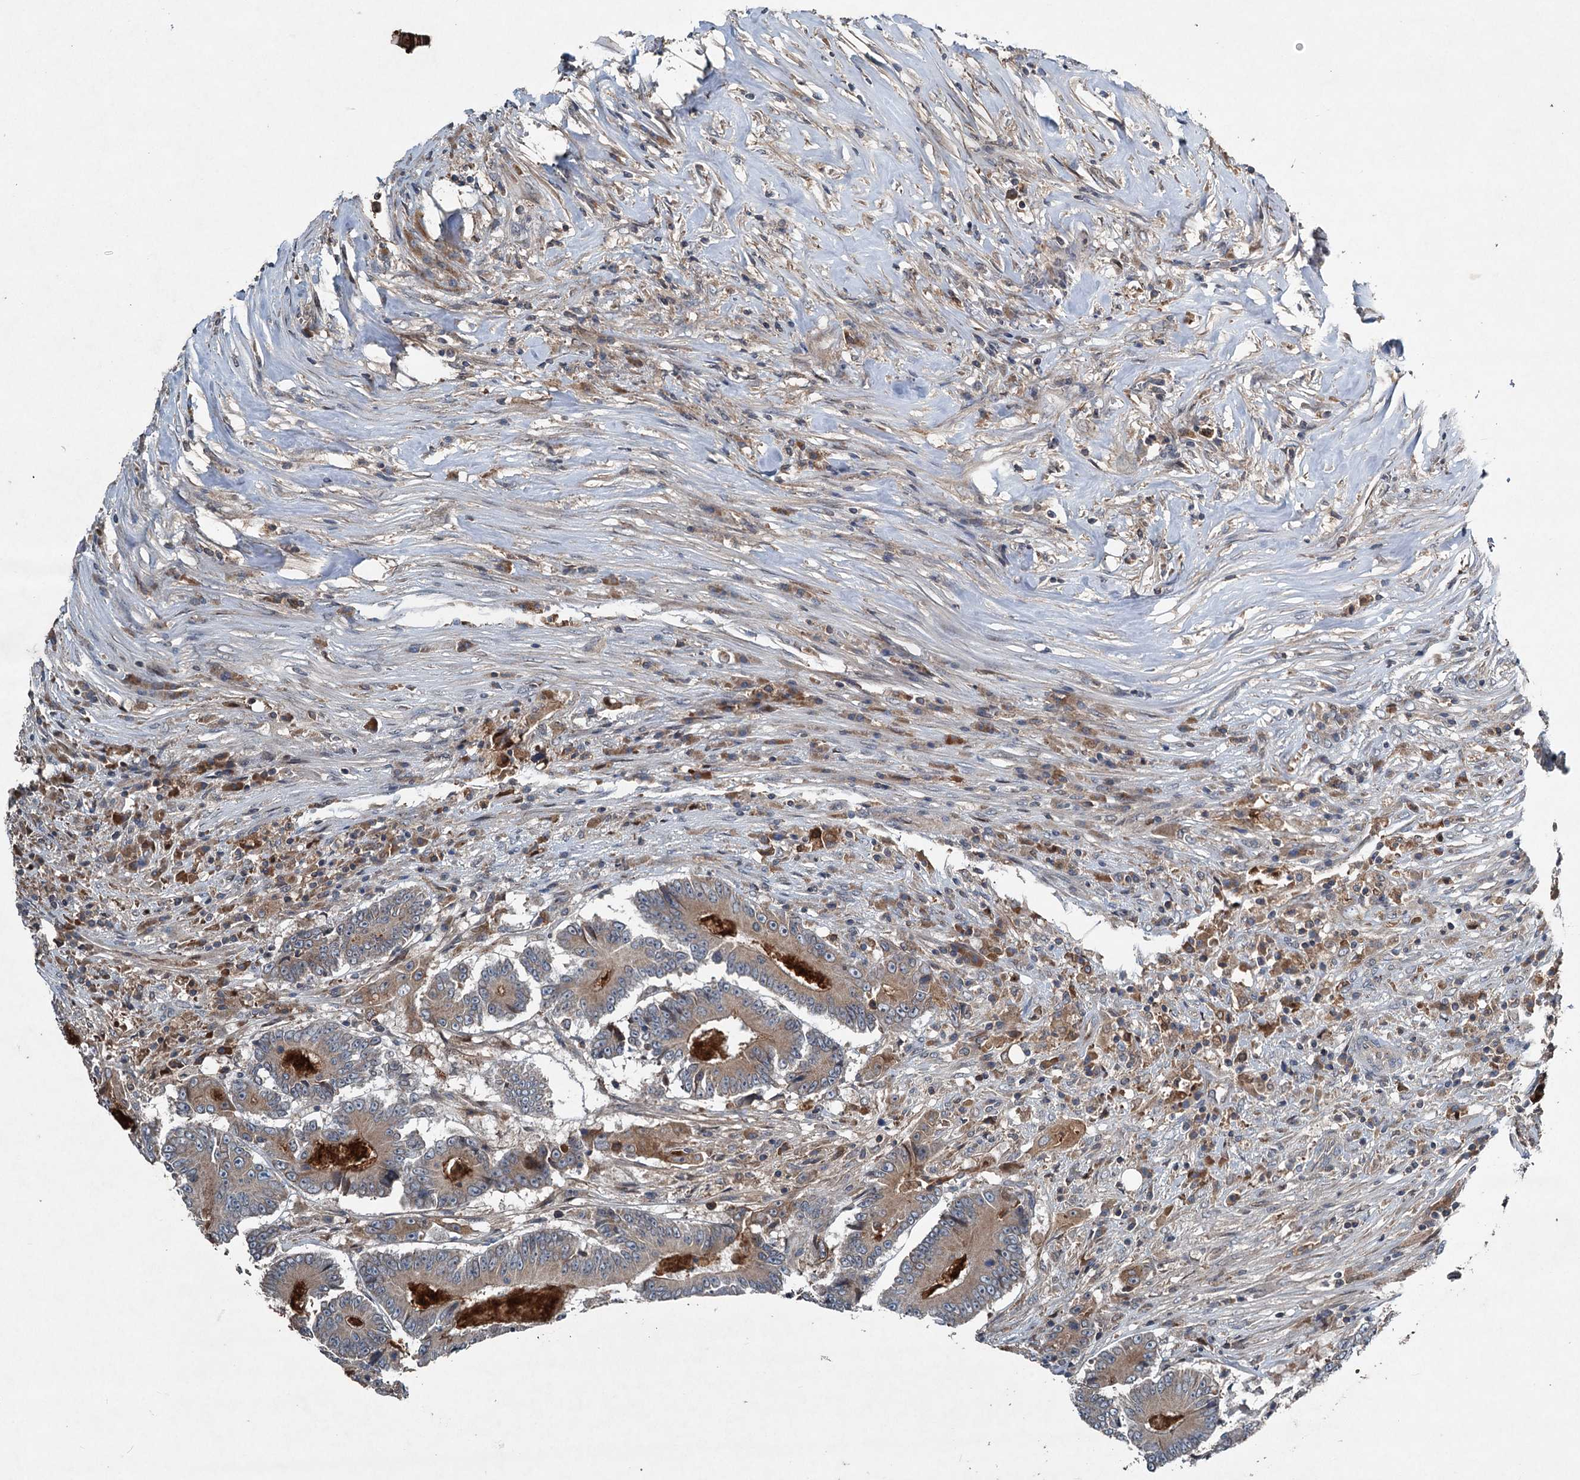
{"staining": {"intensity": "moderate", "quantity": "<25%", "location": "cytoplasmic/membranous"}, "tissue": "colorectal cancer", "cell_type": "Tumor cells", "image_type": "cancer", "snomed": [{"axis": "morphology", "description": "Adenocarcinoma, NOS"}, {"axis": "topography", "description": "Colon"}], "caption": "The micrograph reveals staining of adenocarcinoma (colorectal), revealing moderate cytoplasmic/membranous protein positivity (brown color) within tumor cells. The staining was performed using DAB, with brown indicating positive protein expression. Nuclei are stained blue with hematoxylin.", "gene": "TAPBPL", "patient": {"sex": "male", "age": 83}}